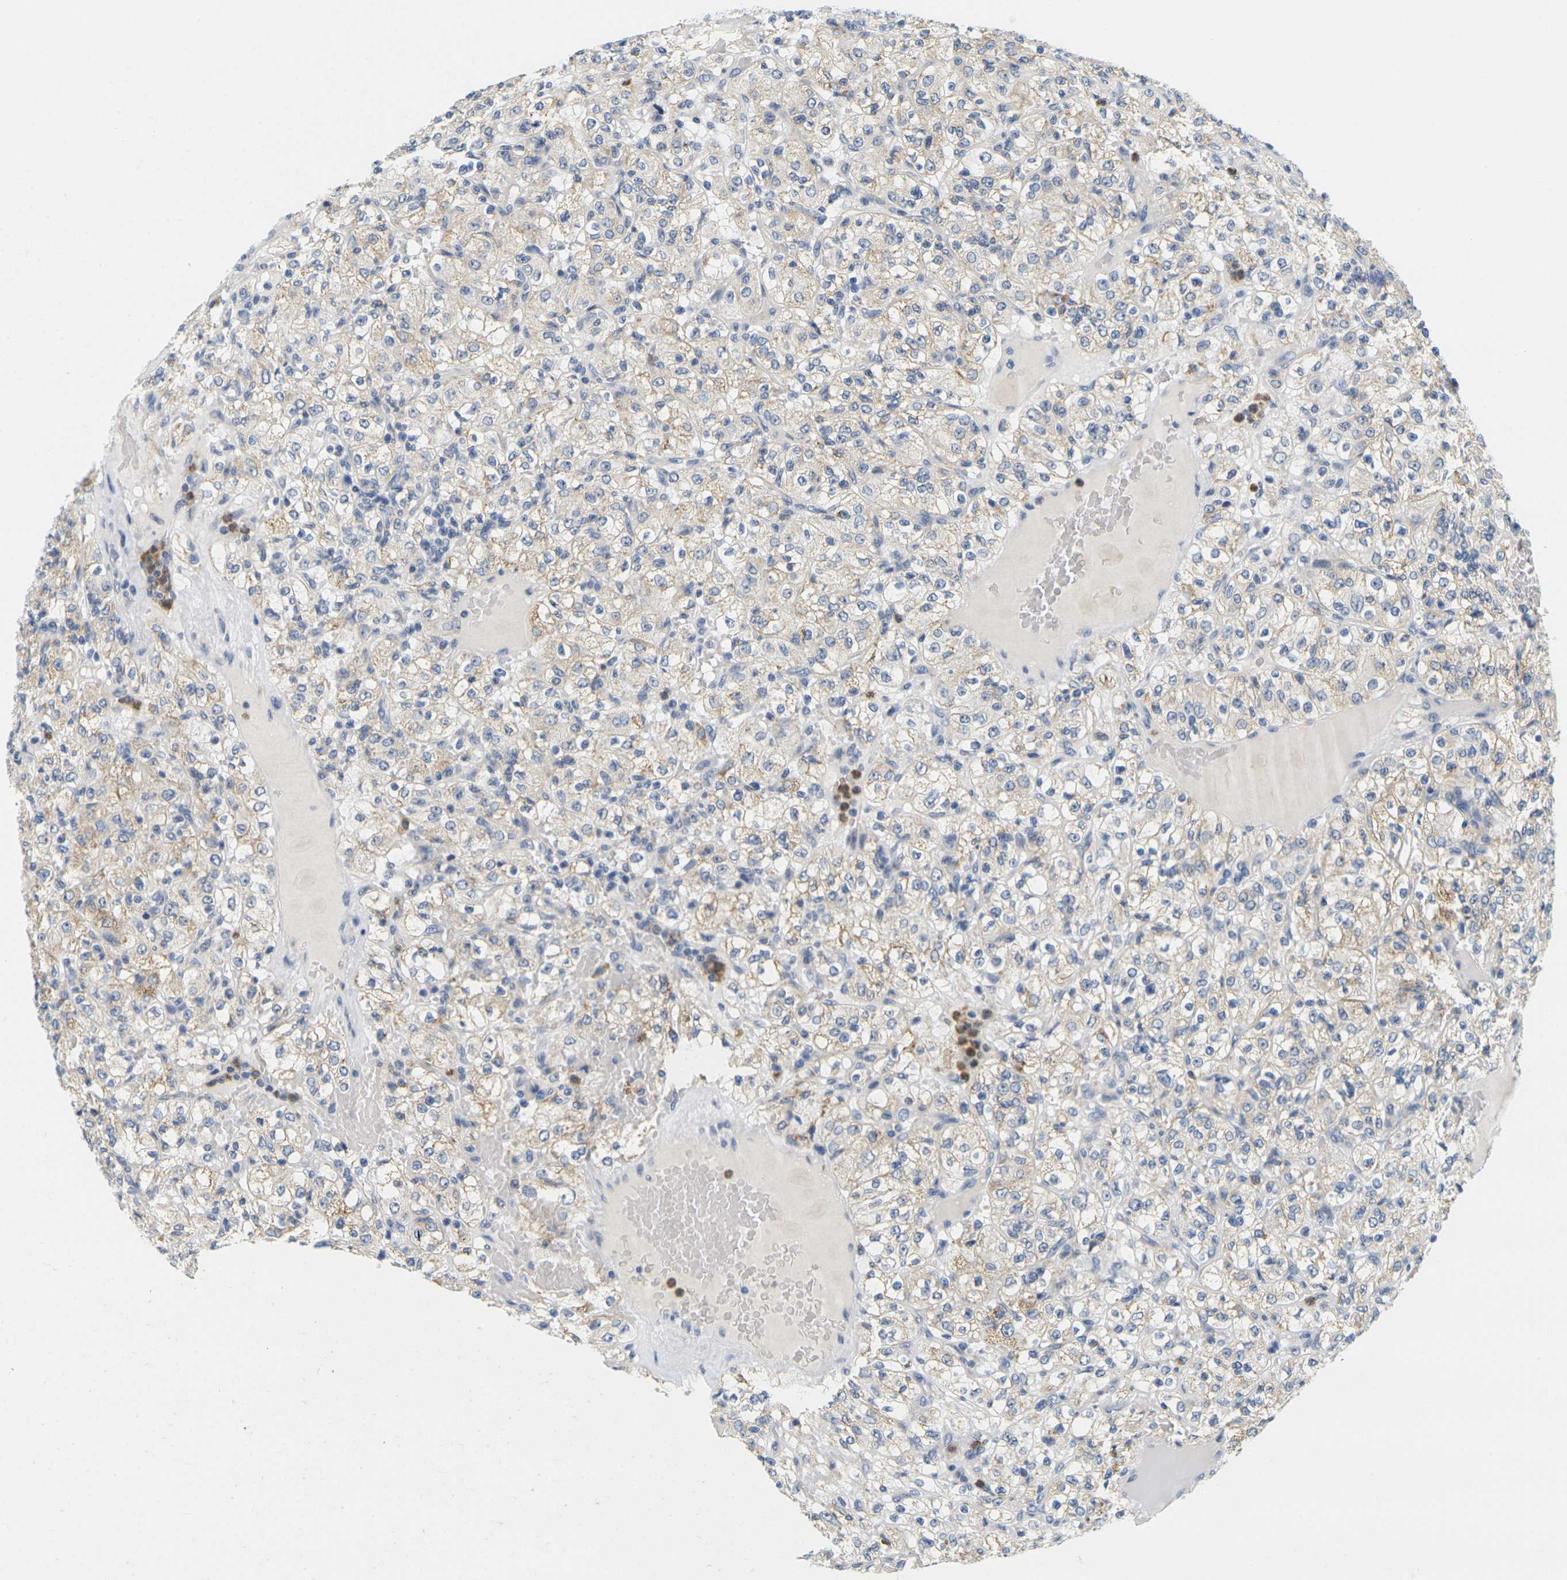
{"staining": {"intensity": "weak", "quantity": ">75%", "location": "cytoplasmic/membranous"}, "tissue": "renal cancer", "cell_type": "Tumor cells", "image_type": "cancer", "snomed": [{"axis": "morphology", "description": "Normal tissue, NOS"}, {"axis": "morphology", "description": "Adenocarcinoma, NOS"}, {"axis": "topography", "description": "Kidney"}], "caption": "A brown stain shows weak cytoplasmic/membranous expression of a protein in human adenocarcinoma (renal) tumor cells. Immunohistochemistry stains the protein of interest in brown and the nuclei are stained blue.", "gene": "KLK5", "patient": {"sex": "female", "age": 72}}